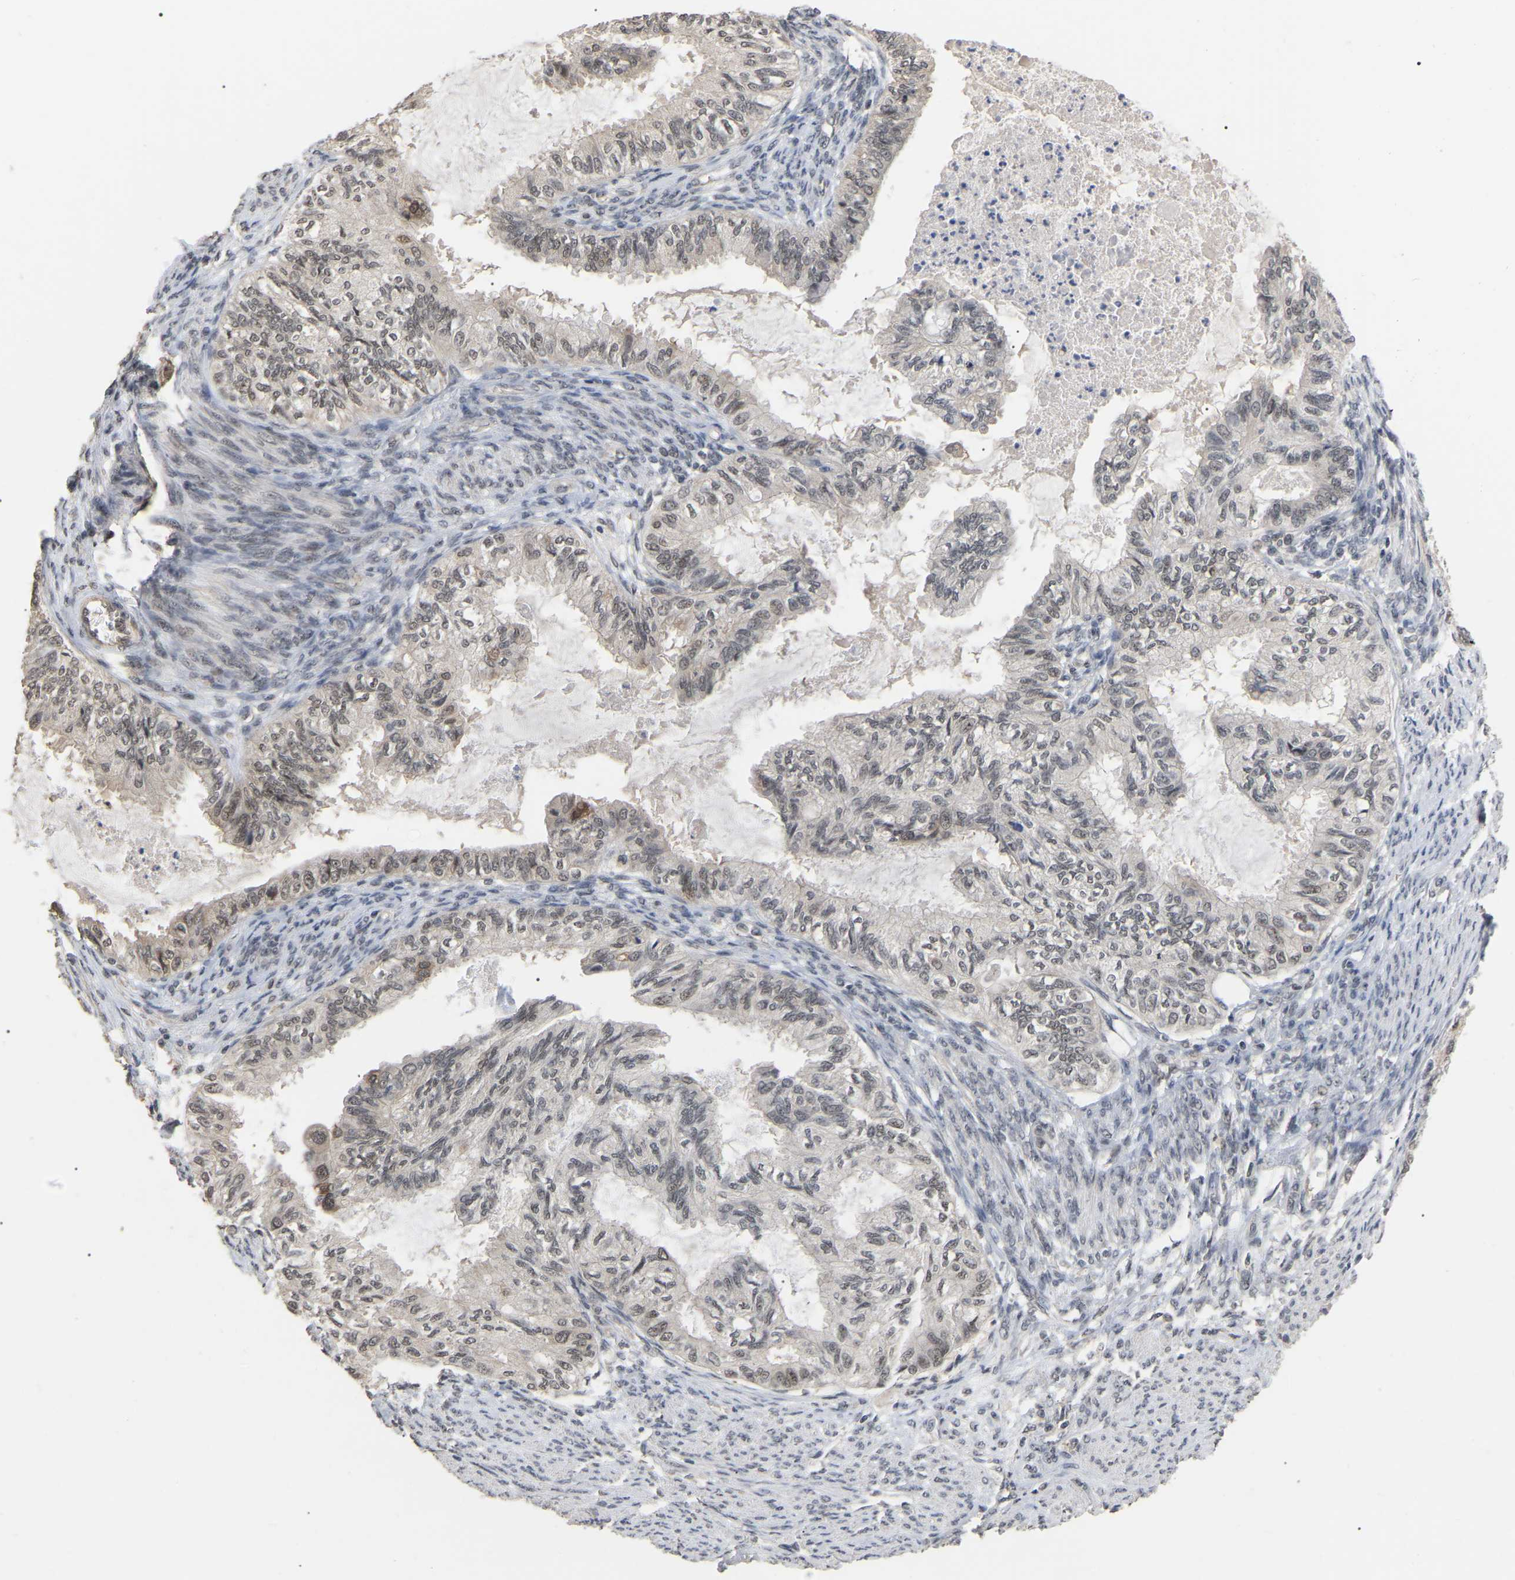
{"staining": {"intensity": "weak", "quantity": "25%-75%", "location": "nuclear"}, "tissue": "cervical cancer", "cell_type": "Tumor cells", "image_type": "cancer", "snomed": [{"axis": "morphology", "description": "Normal tissue, NOS"}, {"axis": "morphology", "description": "Adenocarcinoma, NOS"}, {"axis": "topography", "description": "Cervix"}, {"axis": "topography", "description": "Endometrium"}], "caption": "Protein expression analysis of human cervical cancer reveals weak nuclear expression in approximately 25%-75% of tumor cells.", "gene": "JAZF1", "patient": {"sex": "female", "age": 86}}